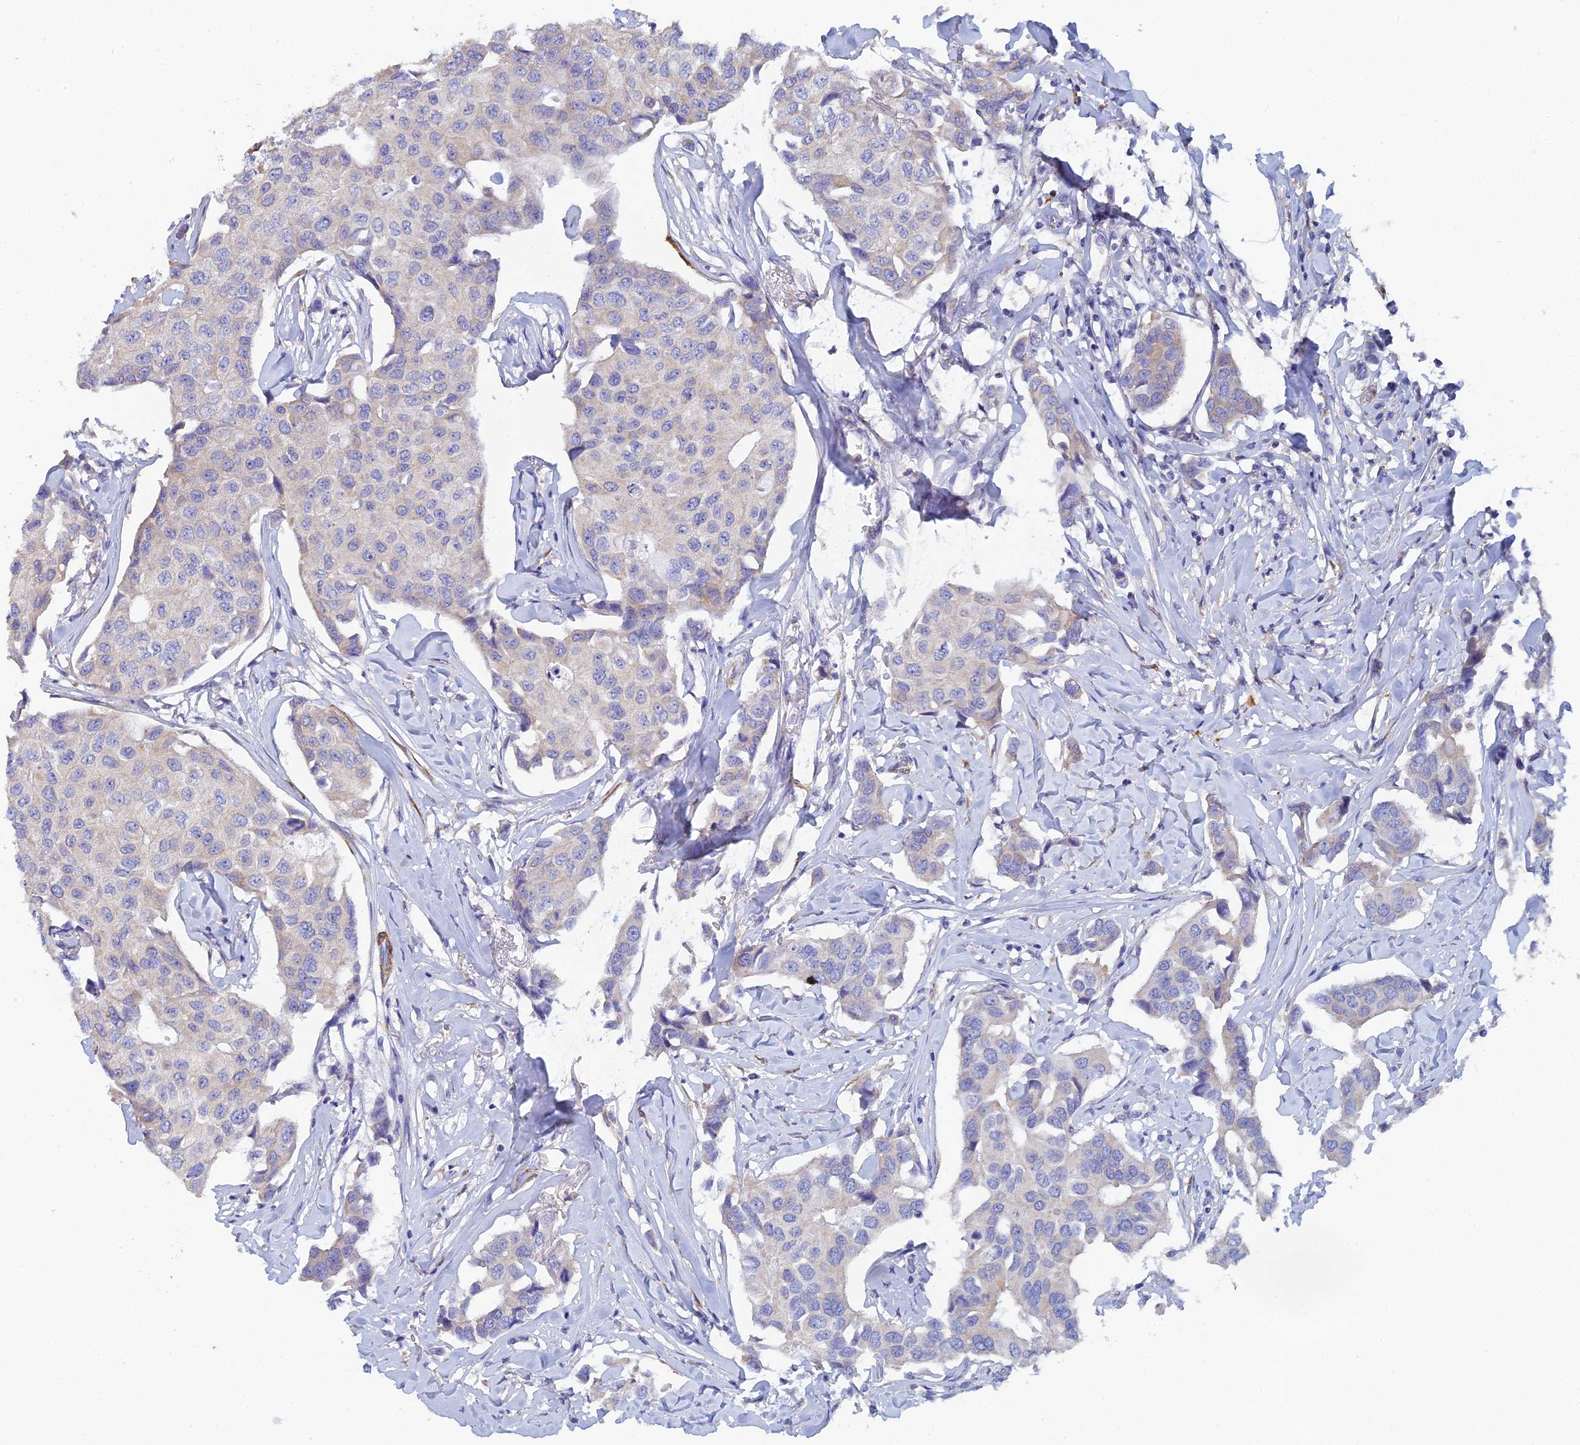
{"staining": {"intensity": "negative", "quantity": "none", "location": "none"}, "tissue": "breast cancer", "cell_type": "Tumor cells", "image_type": "cancer", "snomed": [{"axis": "morphology", "description": "Duct carcinoma"}, {"axis": "topography", "description": "Breast"}], "caption": "An IHC histopathology image of breast cancer is shown. There is no staining in tumor cells of breast cancer.", "gene": "PCDHA8", "patient": {"sex": "female", "age": 80}}